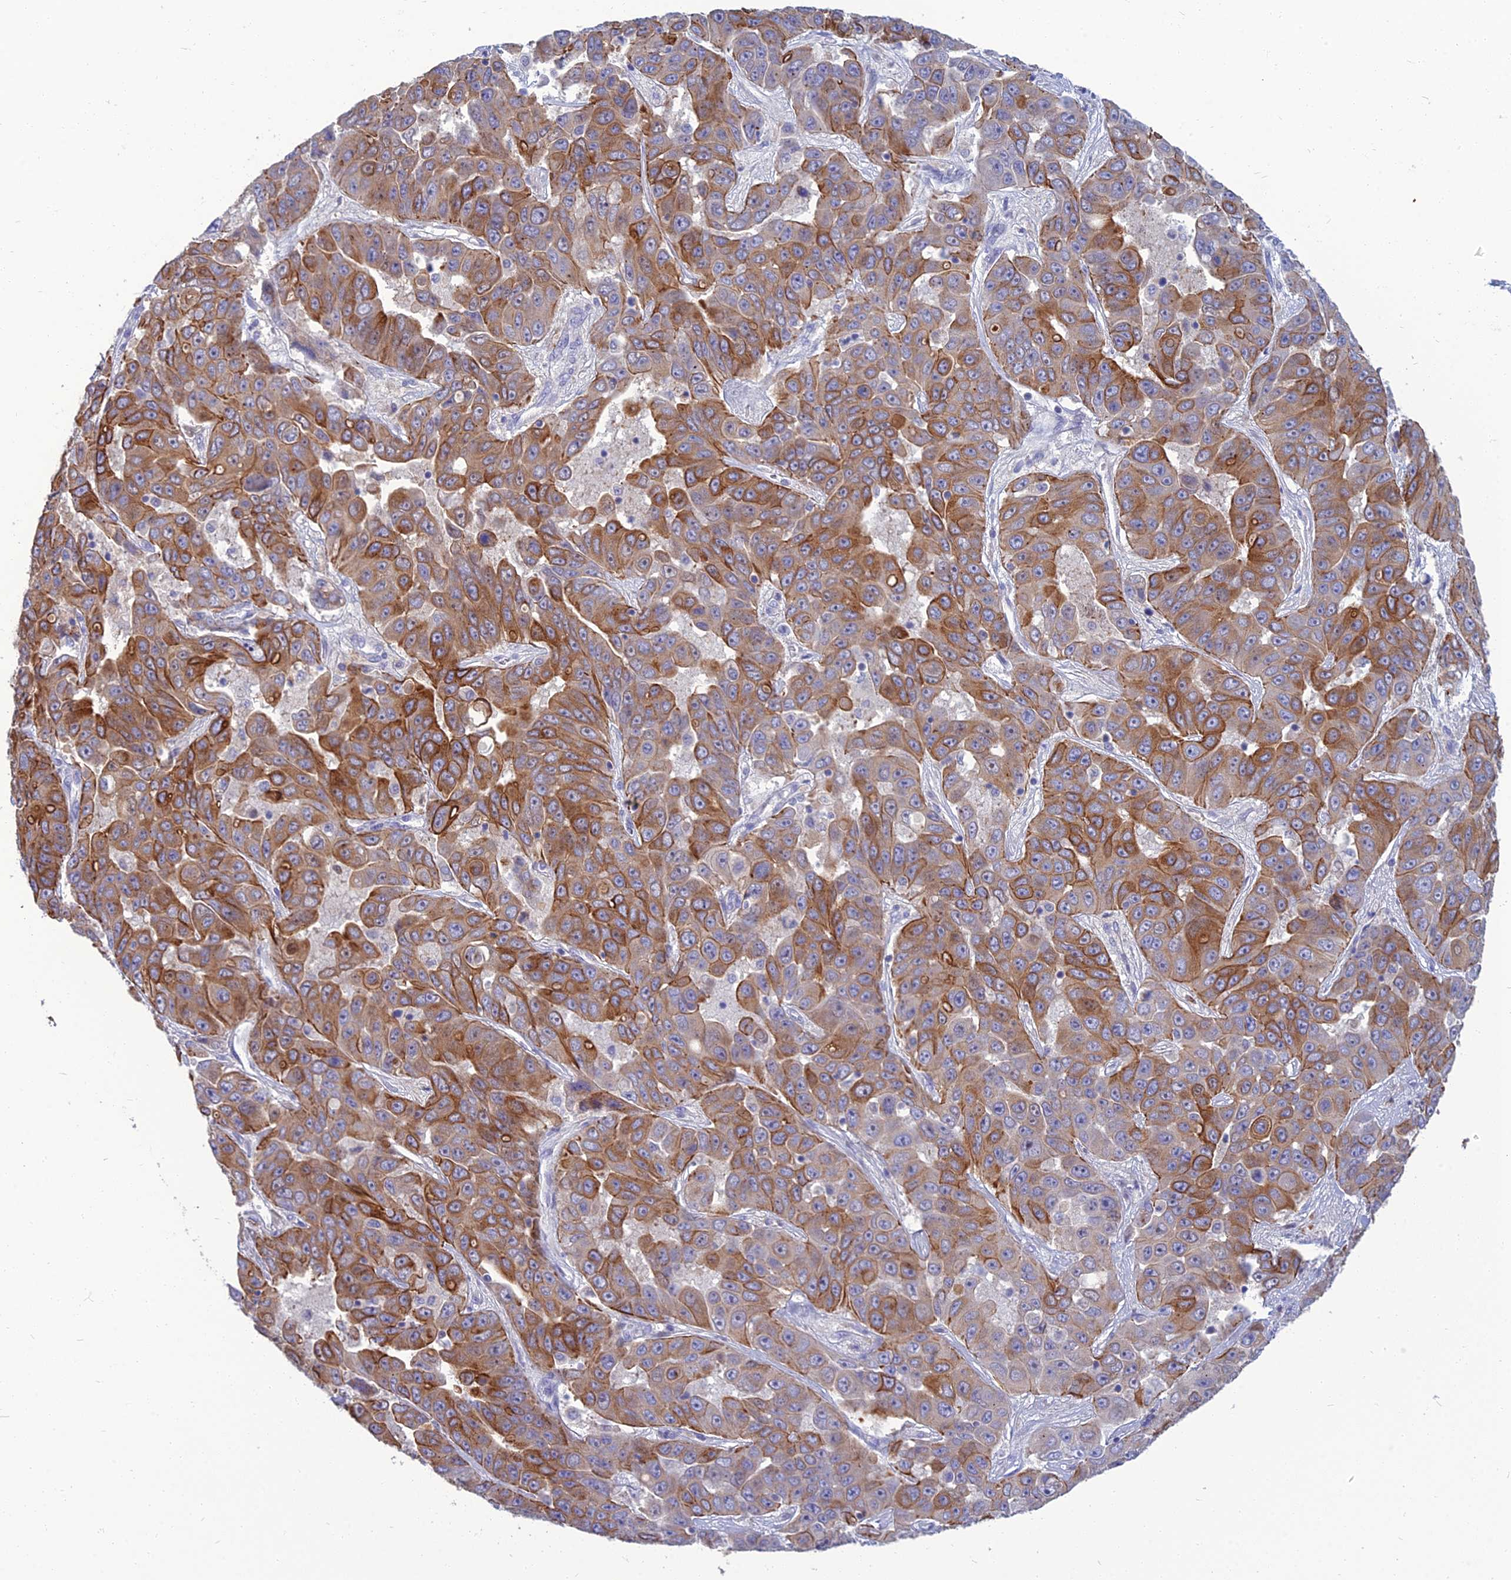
{"staining": {"intensity": "strong", "quantity": "25%-75%", "location": "cytoplasmic/membranous"}, "tissue": "liver cancer", "cell_type": "Tumor cells", "image_type": "cancer", "snomed": [{"axis": "morphology", "description": "Cholangiocarcinoma"}, {"axis": "topography", "description": "Liver"}], "caption": "The micrograph exhibits a brown stain indicating the presence of a protein in the cytoplasmic/membranous of tumor cells in liver cancer (cholangiocarcinoma).", "gene": "SPTLC3", "patient": {"sex": "female", "age": 52}}